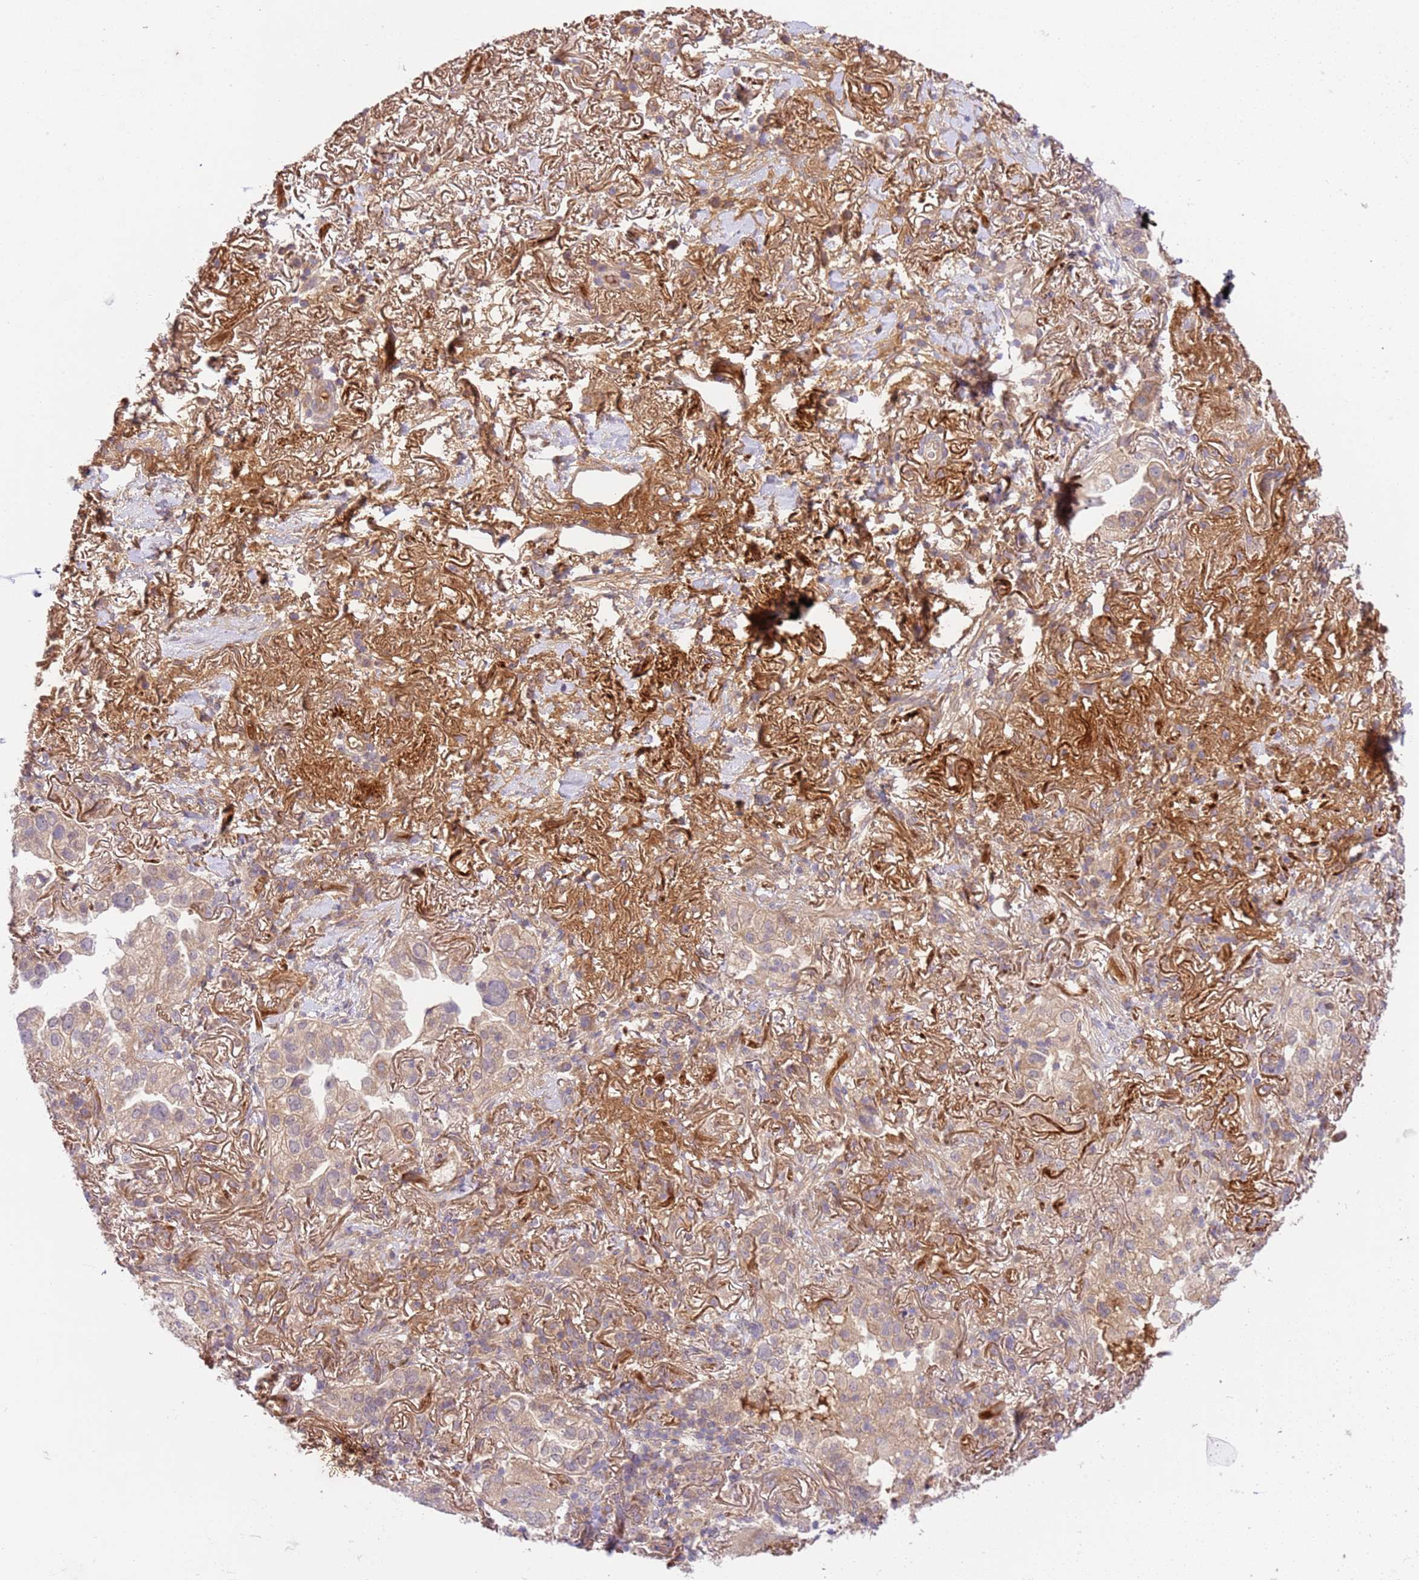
{"staining": {"intensity": "weak", "quantity": "25%-75%", "location": "cytoplasmic/membranous"}, "tissue": "lung cancer", "cell_type": "Tumor cells", "image_type": "cancer", "snomed": [{"axis": "morphology", "description": "Adenocarcinoma, NOS"}, {"axis": "topography", "description": "Lung"}], "caption": "Lung cancer stained for a protein (brown) shows weak cytoplasmic/membranous positive expression in about 25%-75% of tumor cells.", "gene": "C8G", "patient": {"sex": "female", "age": 69}}